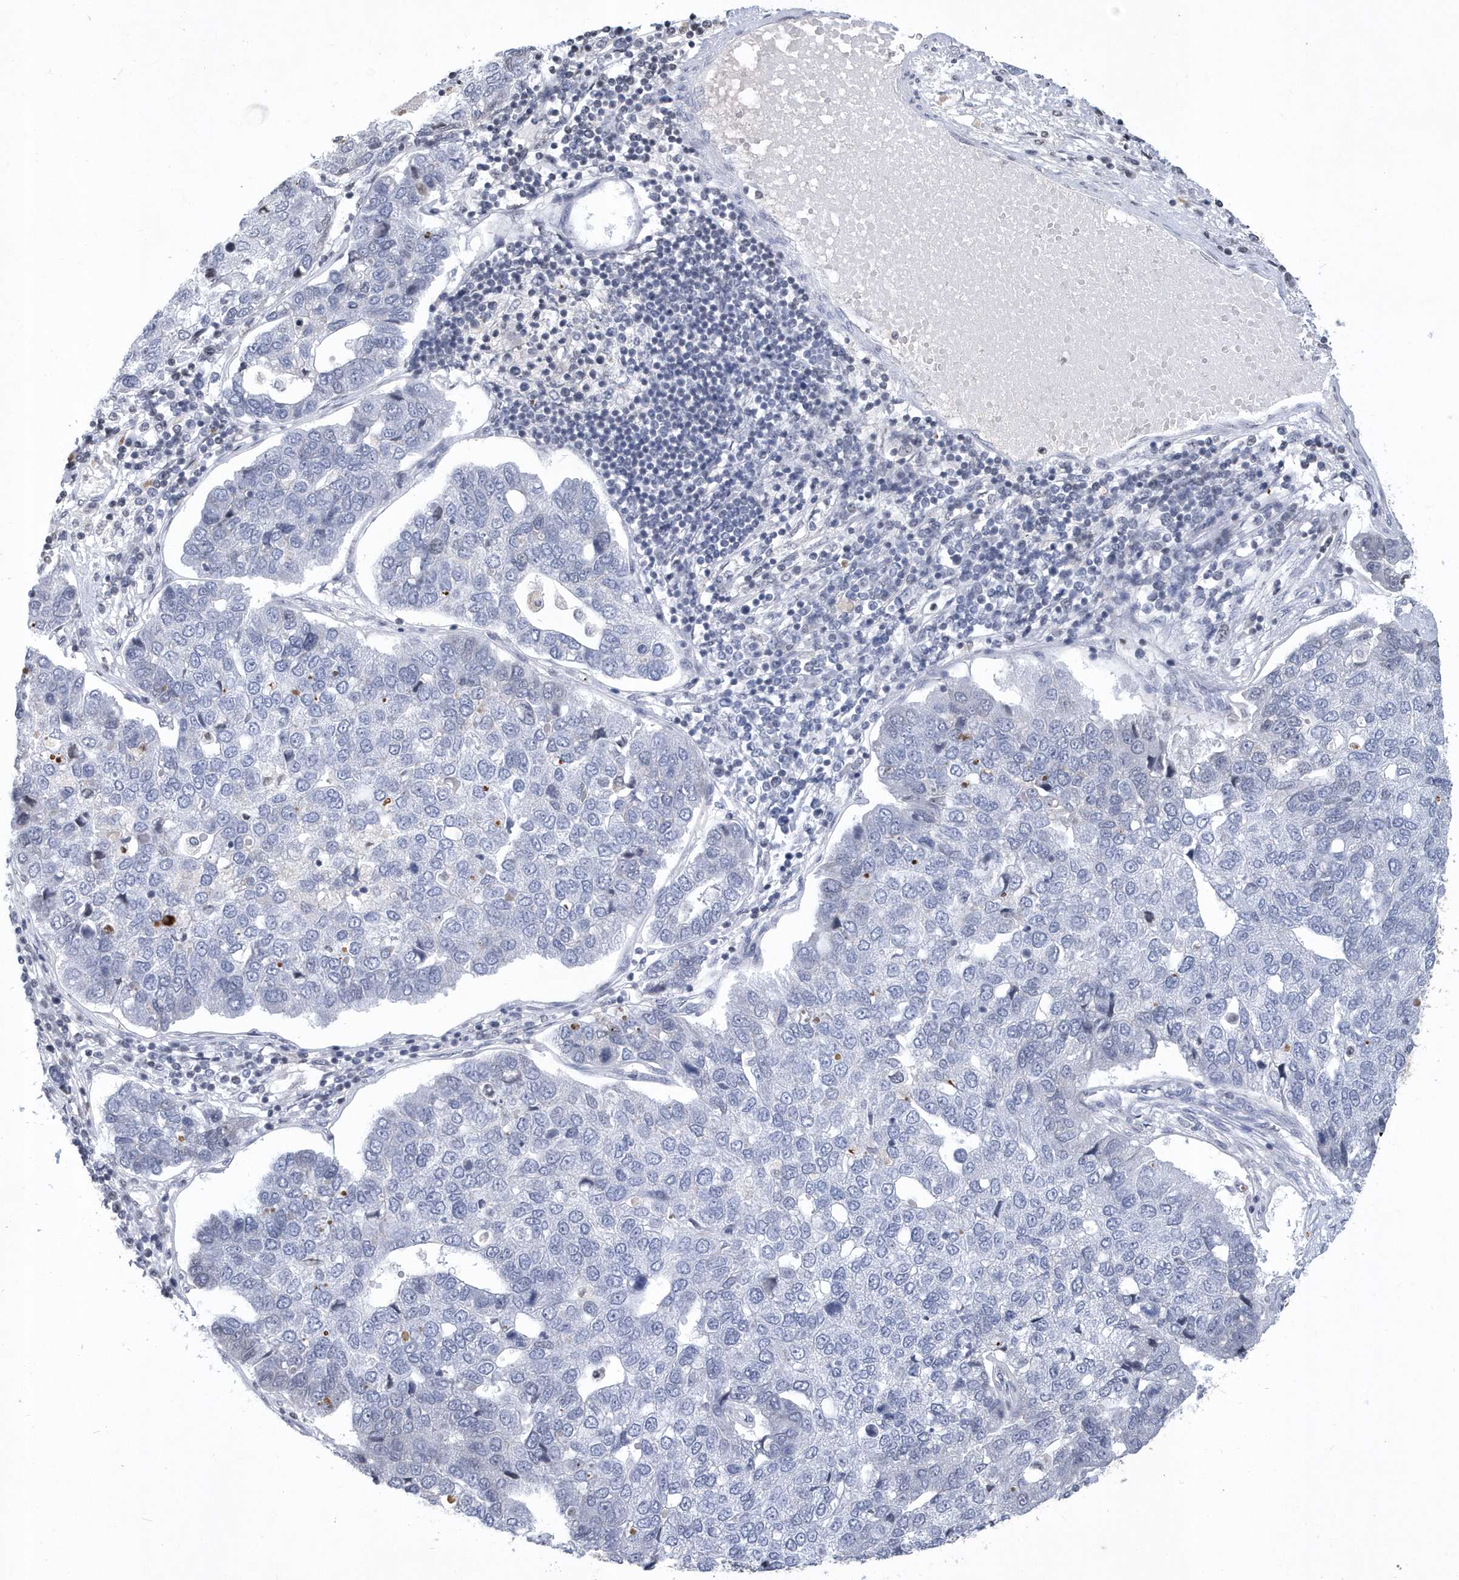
{"staining": {"intensity": "negative", "quantity": "none", "location": "none"}, "tissue": "pancreatic cancer", "cell_type": "Tumor cells", "image_type": "cancer", "snomed": [{"axis": "morphology", "description": "Adenocarcinoma, NOS"}, {"axis": "topography", "description": "Pancreas"}], "caption": "Tumor cells are negative for brown protein staining in pancreatic cancer.", "gene": "VWA5B2", "patient": {"sex": "female", "age": 61}}